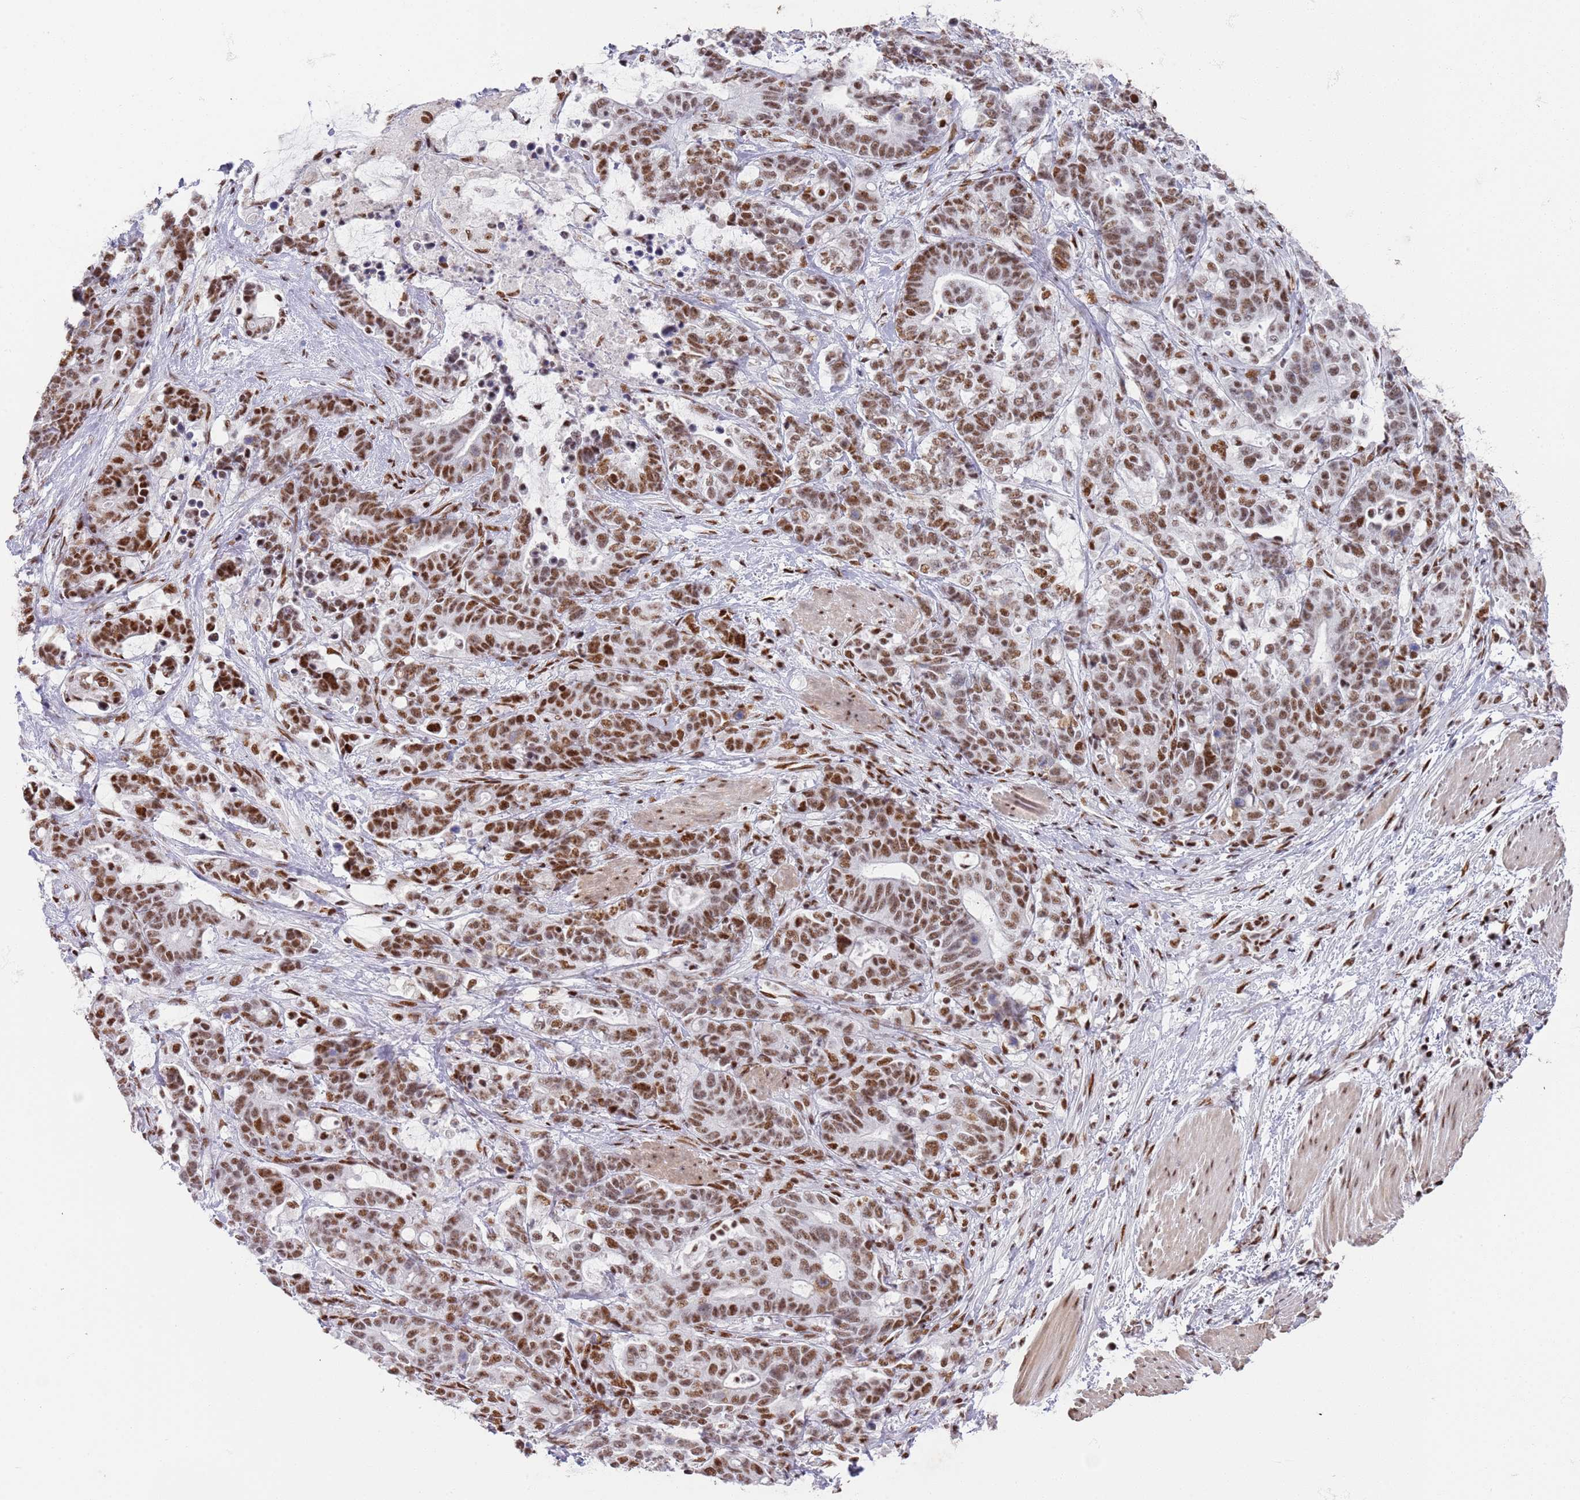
{"staining": {"intensity": "moderate", "quantity": ">75%", "location": "nuclear"}, "tissue": "stomach cancer", "cell_type": "Tumor cells", "image_type": "cancer", "snomed": [{"axis": "morphology", "description": "Normal tissue, NOS"}, {"axis": "morphology", "description": "Adenocarcinoma, NOS"}, {"axis": "topography", "description": "Stomach"}], "caption": "Immunohistochemistry staining of stomach adenocarcinoma, which reveals medium levels of moderate nuclear positivity in approximately >75% of tumor cells indicating moderate nuclear protein expression. The staining was performed using DAB (3,3'-diaminobenzidine) (brown) for protein detection and nuclei were counterstained in hematoxylin (blue).", "gene": "AKAP8L", "patient": {"sex": "female", "age": 64}}